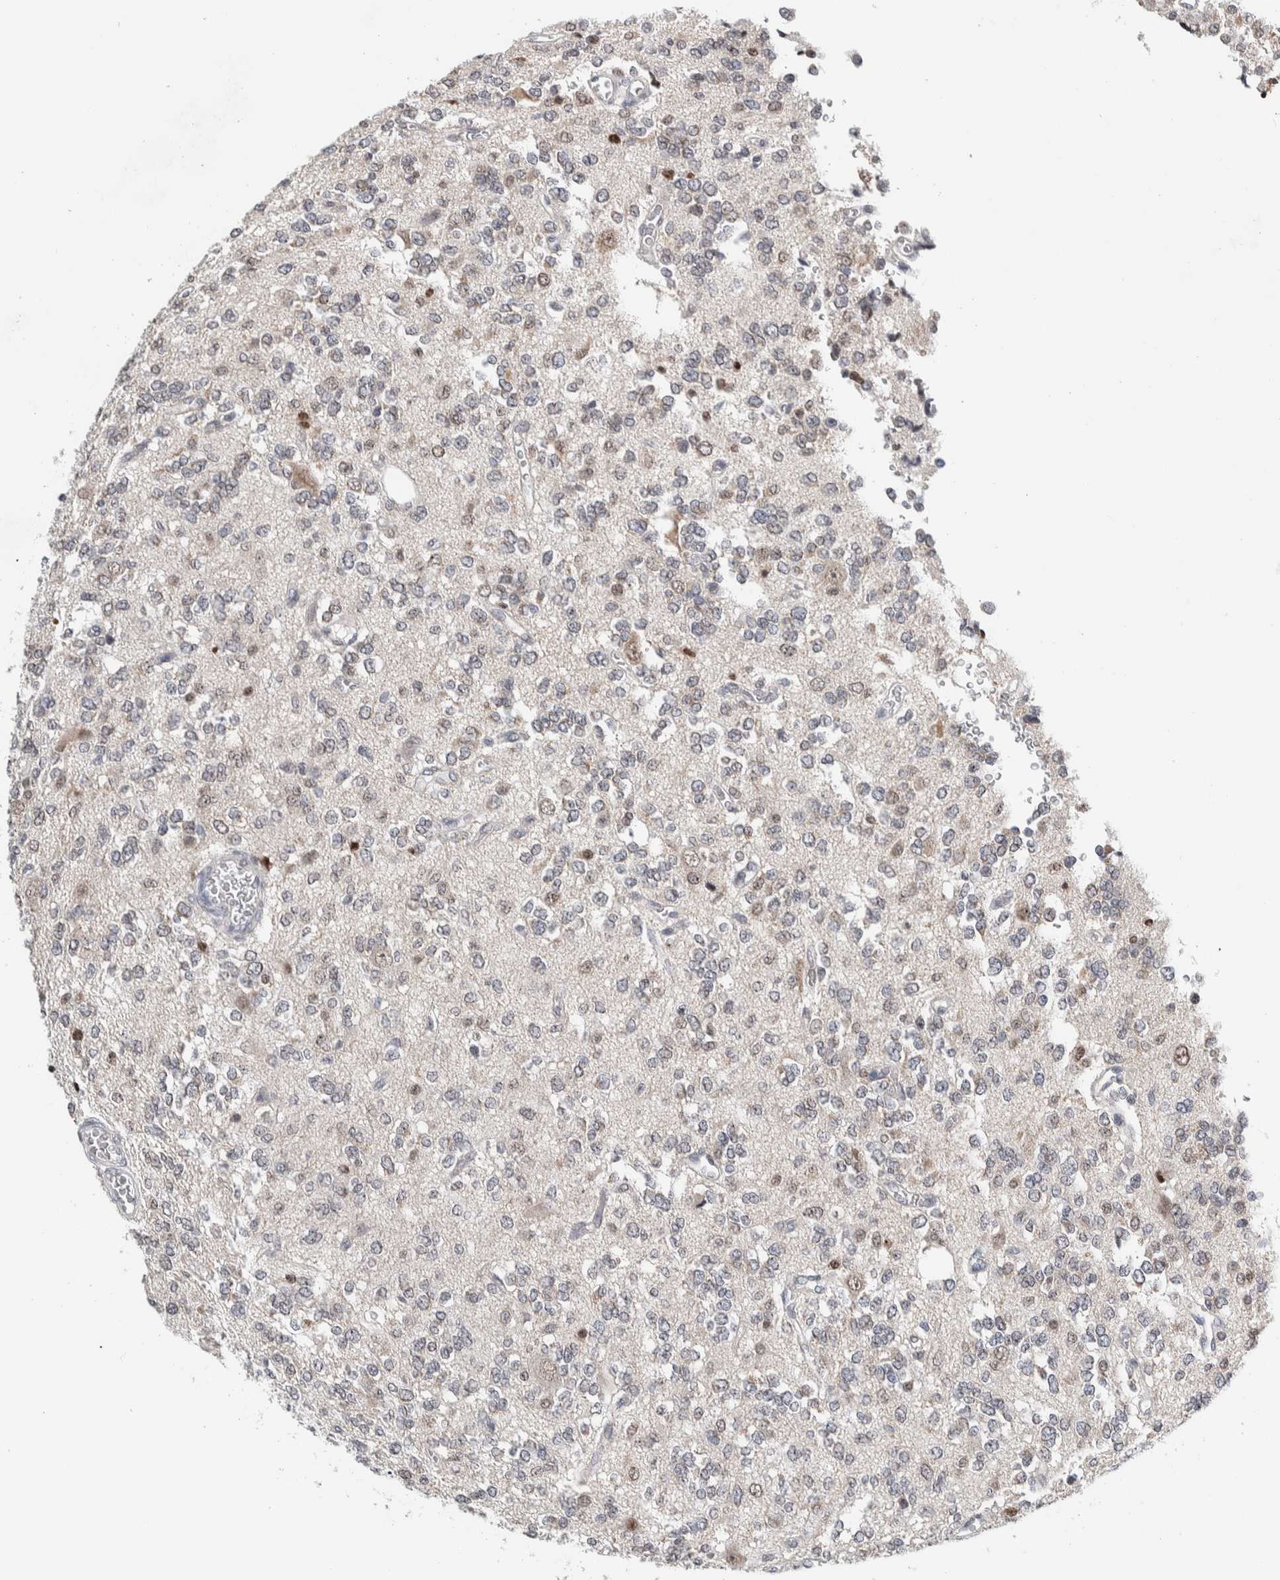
{"staining": {"intensity": "weak", "quantity": "<25%", "location": "nuclear"}, "tissue": "glioma", "cell_type": "Tumor cells", "image_type": "cancer", "snomed": [{"axis": "morphology", "description": "Glioma, malignant, Low grade"}, {"axis": "topography", "description": "Brain"}], "caption": "The histopathology image shows no staining of tumor cells in malignant glioma (low-grade).", "gene": "NEUROD1", "patient": {"sex": "male", "age": 38}}